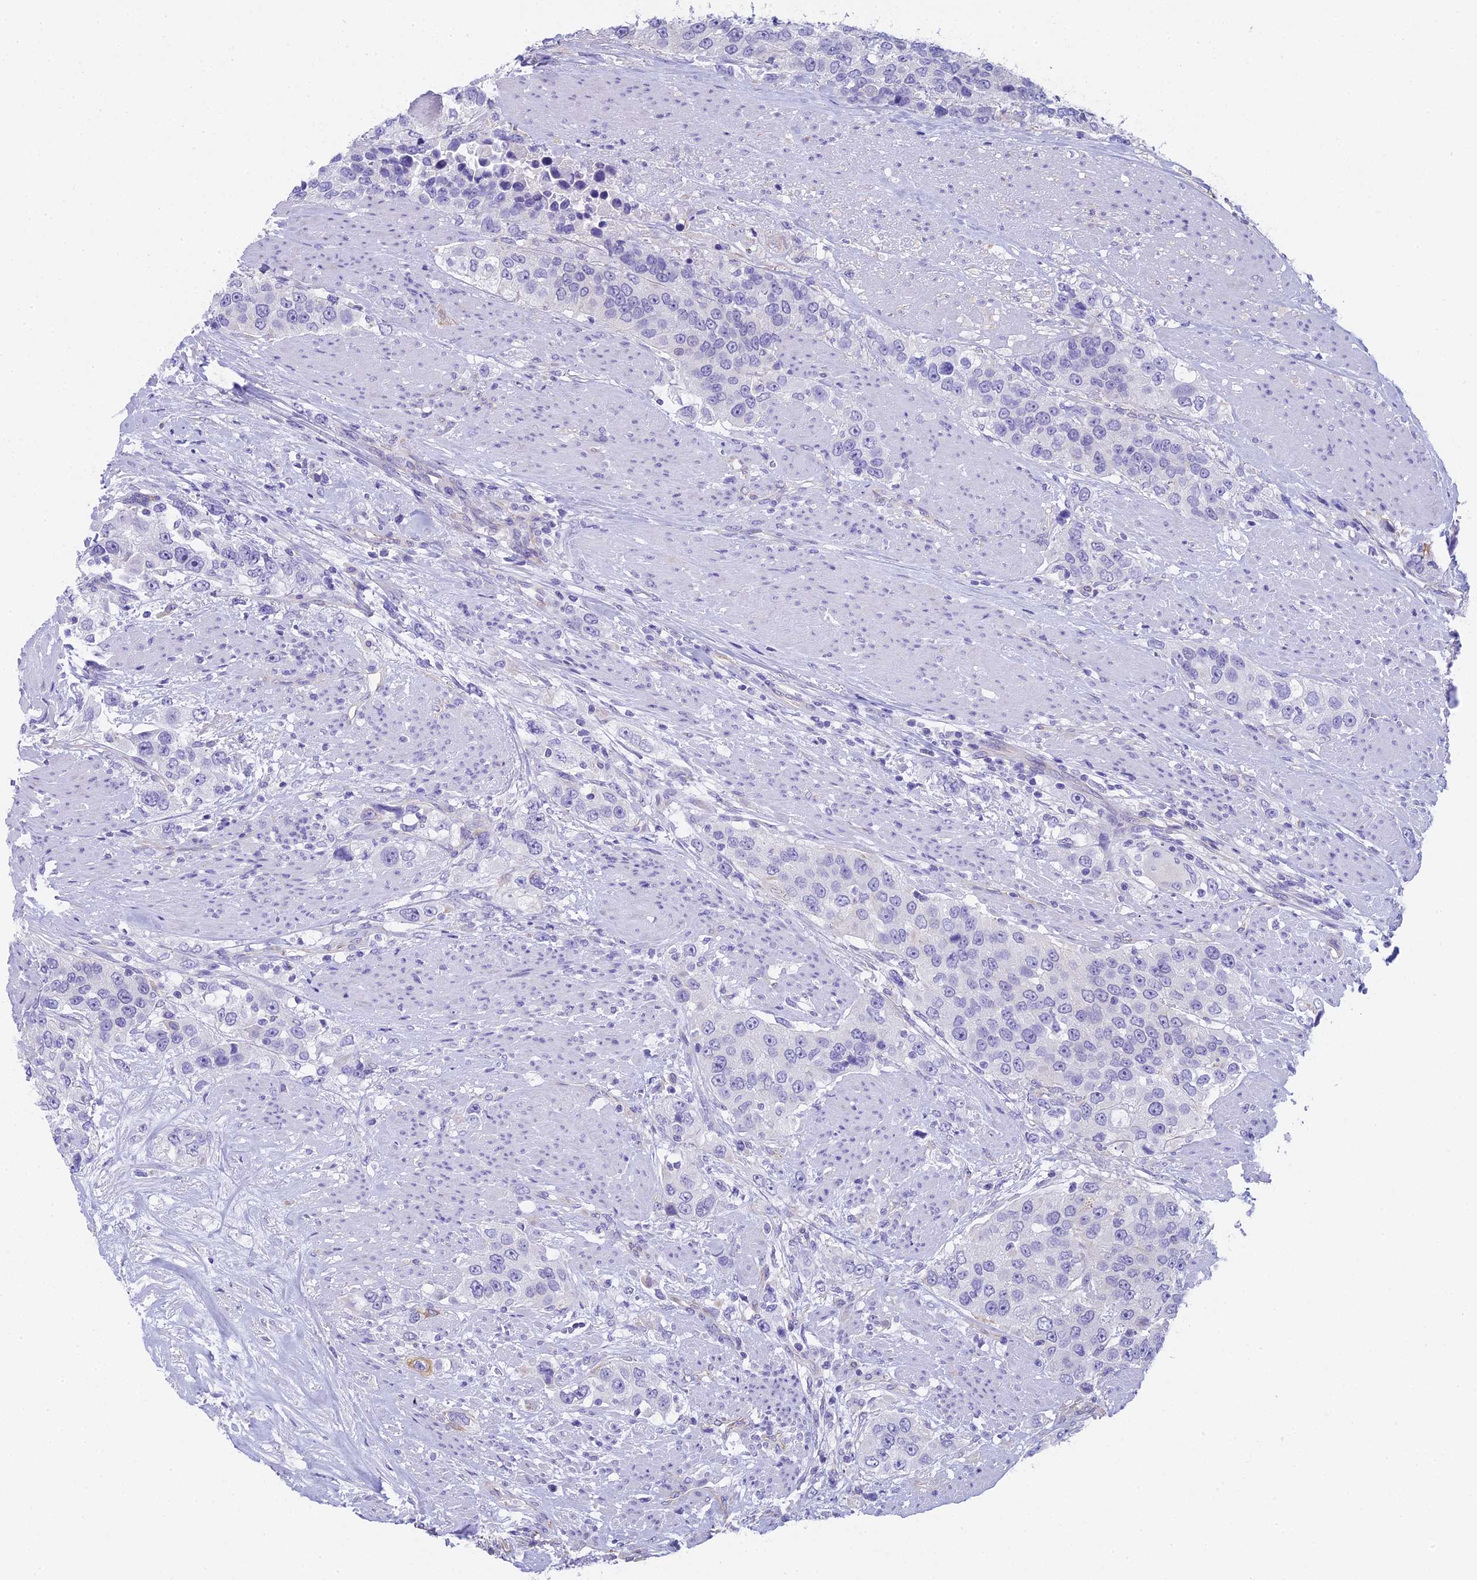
{"staining": {"intensity": "negative", "quantity": "none", "location": "none"}, "tissue": "urothelial cancer", "cell_type": "Tumor cells", "image_type": "cancer", "snomed": [{"axis": "morphology", "description": "Urothelial carcinoma, High grade"}, {"axis": "topography", "description": "Urinary bladder"}], "caption": "IHC histopathology image of neoplastic tissue: urothelial cancer stained with DAB (3,3'-diaminobenzidine) demonstrates no significant protein positivity in tumor cells. Brightfield microscopy of immunohistochemistry (IHC) stained with DAB (brown) and hematoxylin (blue), captured at high magnification.", "gene": "TACSTD2", "patient": {"sex": "female", "age": 80}}